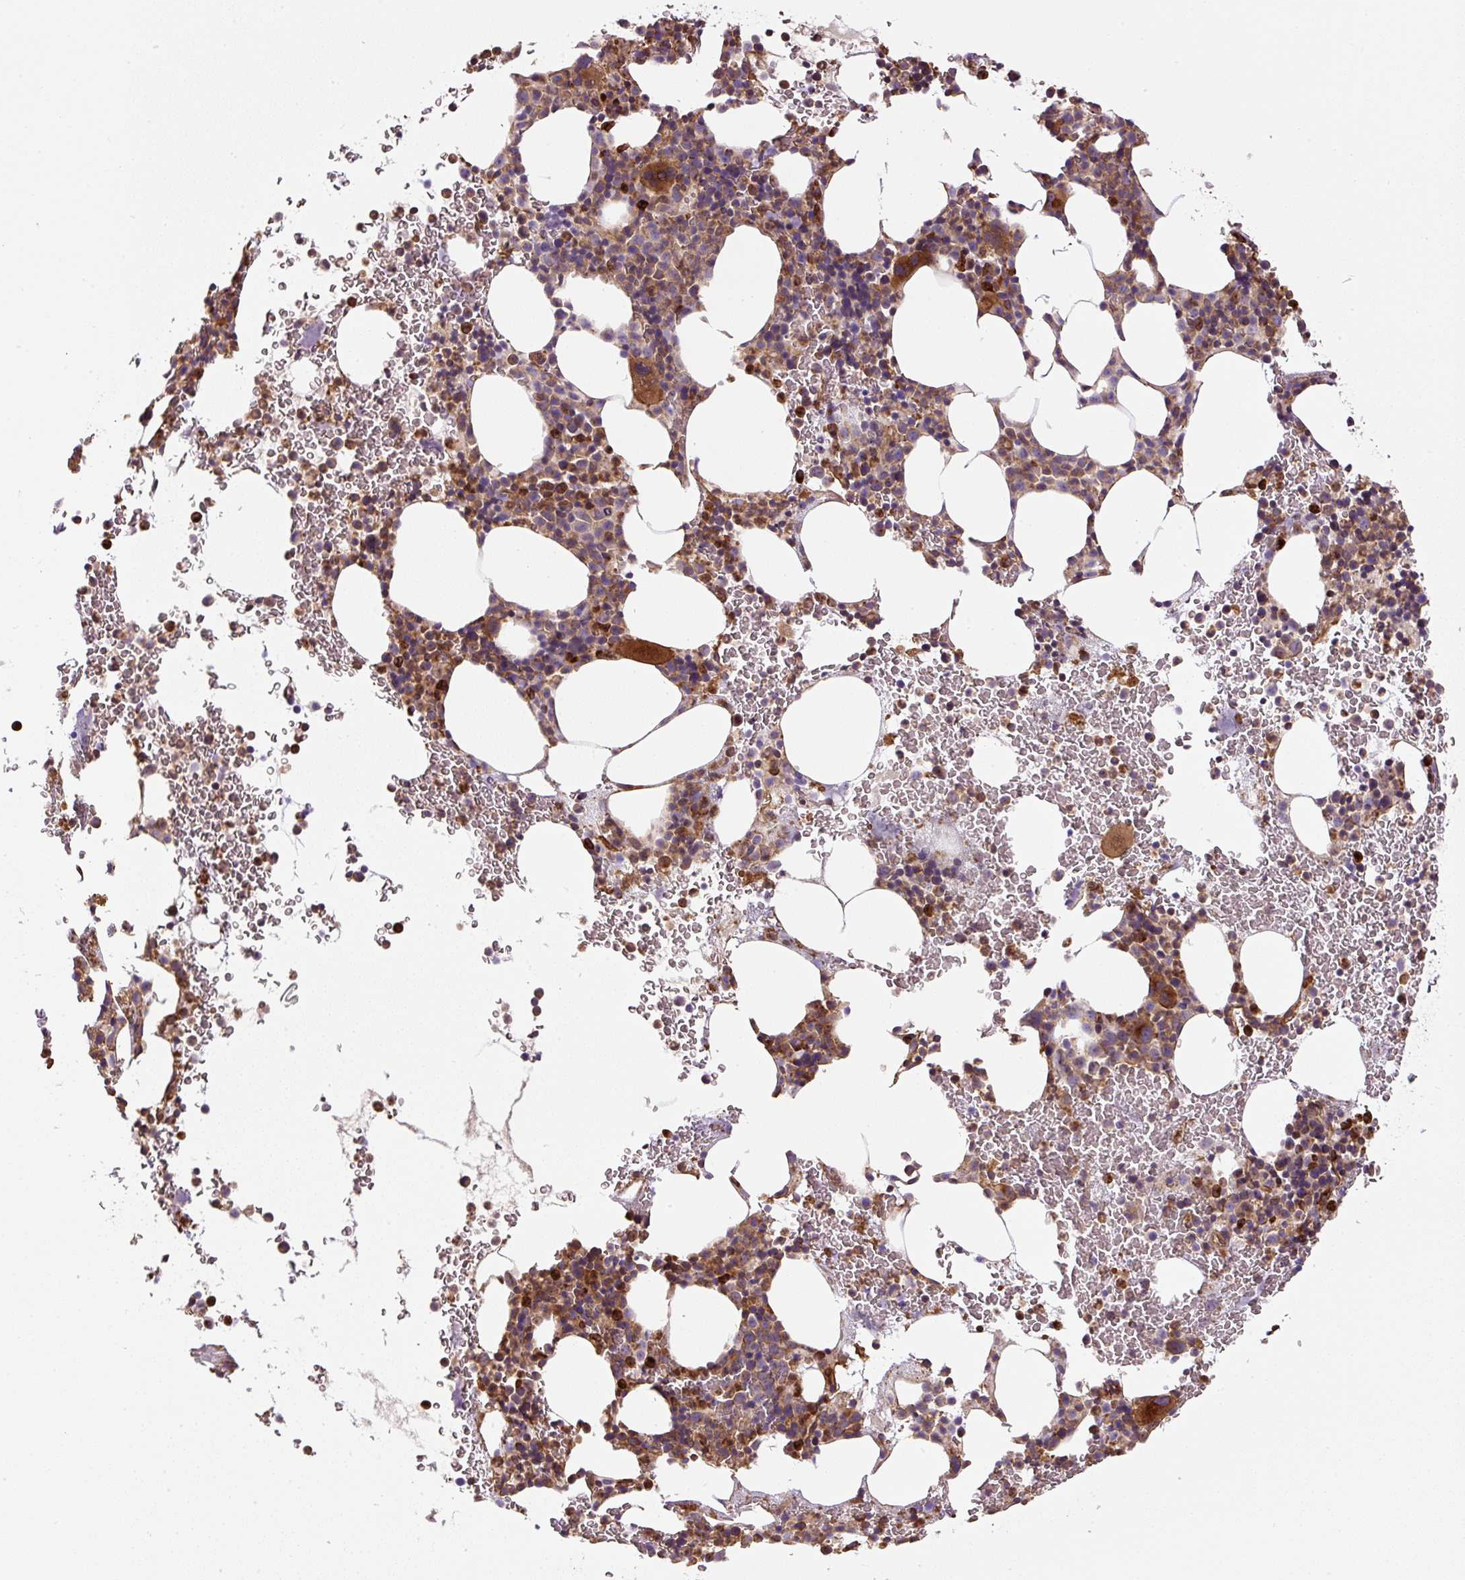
{"staining": {"intensity": "moderate", "quantity": ">75%", "location": "cytoplasmic/membranous"}, "tissue": "bone marrow", "cell_type": "Hematopoietic cells", "image_type": "normal", "snomed": [{"axis": "morphology", "description": "Normal tissue, NOS"}, {"axis": "topography", "description": "Bone marrow"}], "caption": "DAB (3,3'-diaminobenzidine) immunohistochemical staining of benign bone marrow demonstrates moderate cytoplasmic/membranous protein expression in approximately >75% of hematopoietic cells.", "gene": "B3GALT5", "patient": {"sex": "male", "age": 62}}